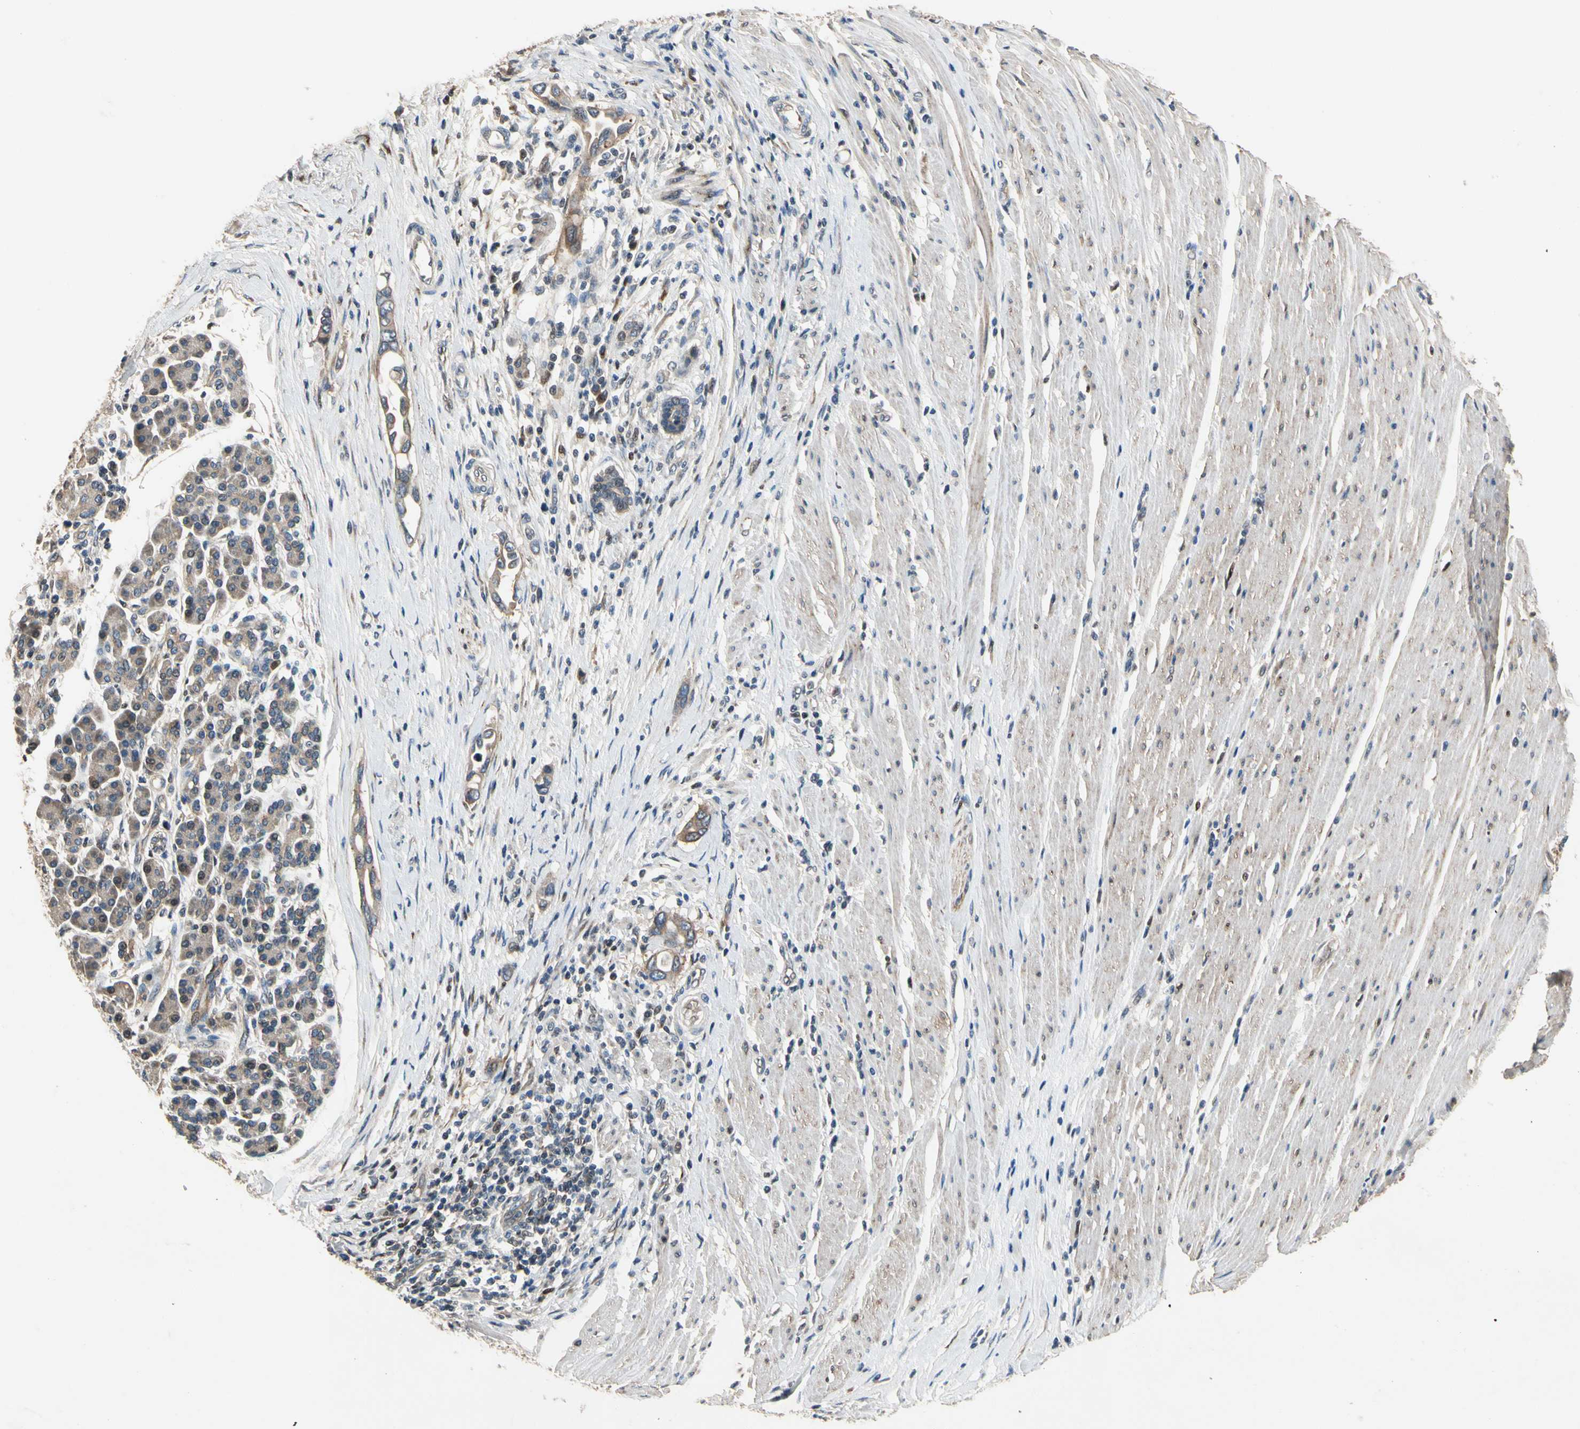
{"staining": {"intensity": "moderate", "quantity": ">75%", "location": "cytoplasmic/membranous"}, "tissue": "pancreatic cancer", "cell_type": "Tumor cells", "image_type": "cancer", "snomed": [{"axis": "morphology", "description": "Adenocarcinoma, NOS"}, {"axis": "topography", "description": "Pancreas"}], "caption": "Protein expression analysis of adenocarcinoma (pancreatic) demonstrates moderate cytoplasmic/membranous expression in approximately >75% of tumor cells. (DAB = brown stain, brightfield microscopy at high magnification).", "gene": "CGREF1", "patient": {"sex": "female", "age": 57}}